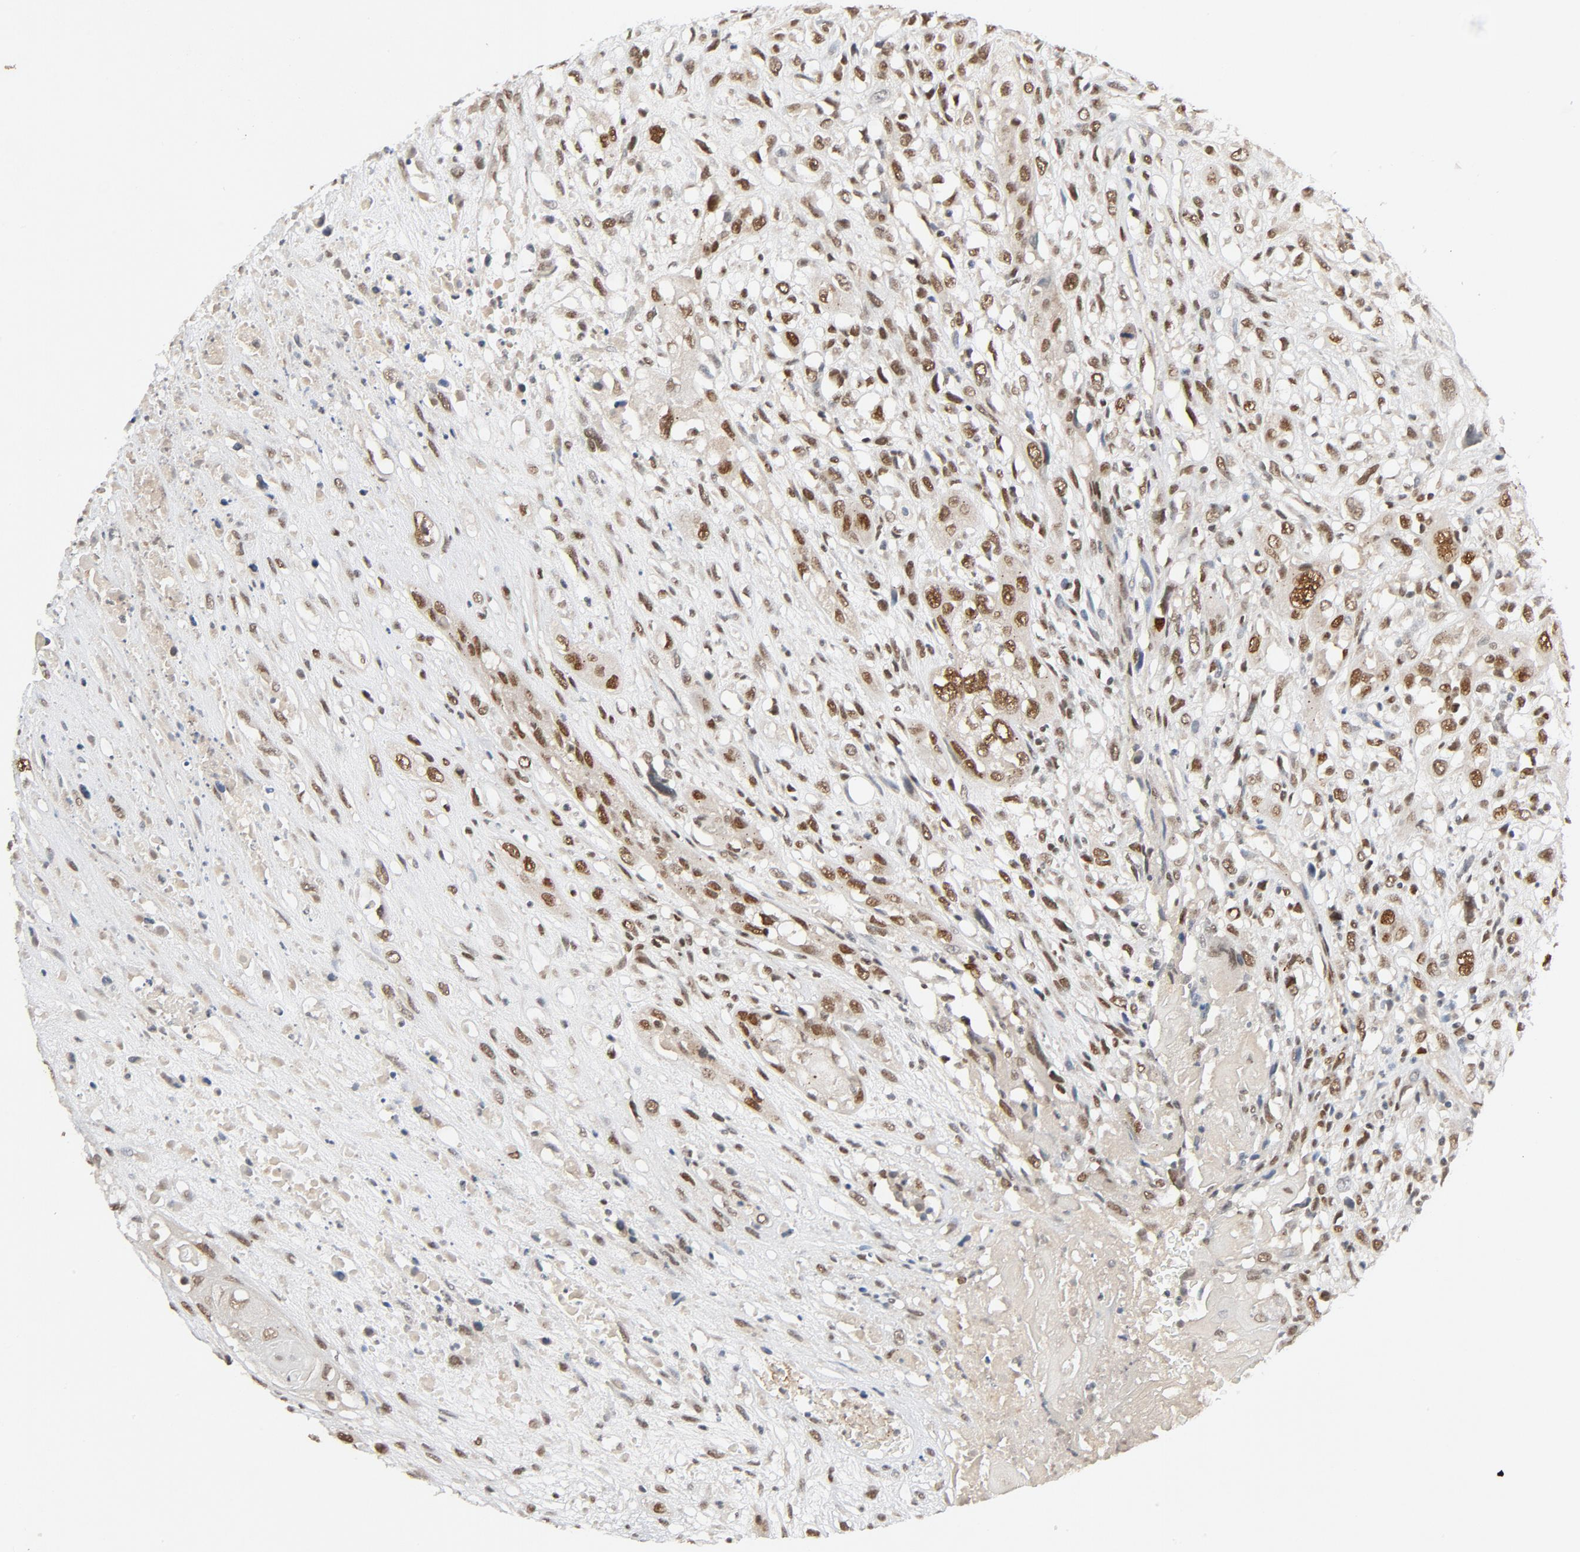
{"staining": {"intensity": "moderate", "quantity": ">75%", "location": "nuclear"}, "tissue": "head and neck cancer", "cell_type": "Tumor cells", "image_type": "cancer", "snomed": [{"axis": "morphology", "description": "Necrosis, NOS"}, {"axis": "morphology", "description": "Neoplasm, malignant, NOS"}, {"axis": "topography", "description": "Salivary gland"}, {"axis": "topography", "description": "Head-Neck"}], "caption": "A histopathology image of human head and neck cancer (neoplasm (malignant)) stained for a protein shows moderate nuclear brown staining in tumor cells. The staining was performed using DAB to visualize the protein expression in brown, while the nuclei were stained in blue with hematoxylin (Magnification: 20x).", "gene": "SMARCD1", "patient": {"sex": "male", "age": 43}}